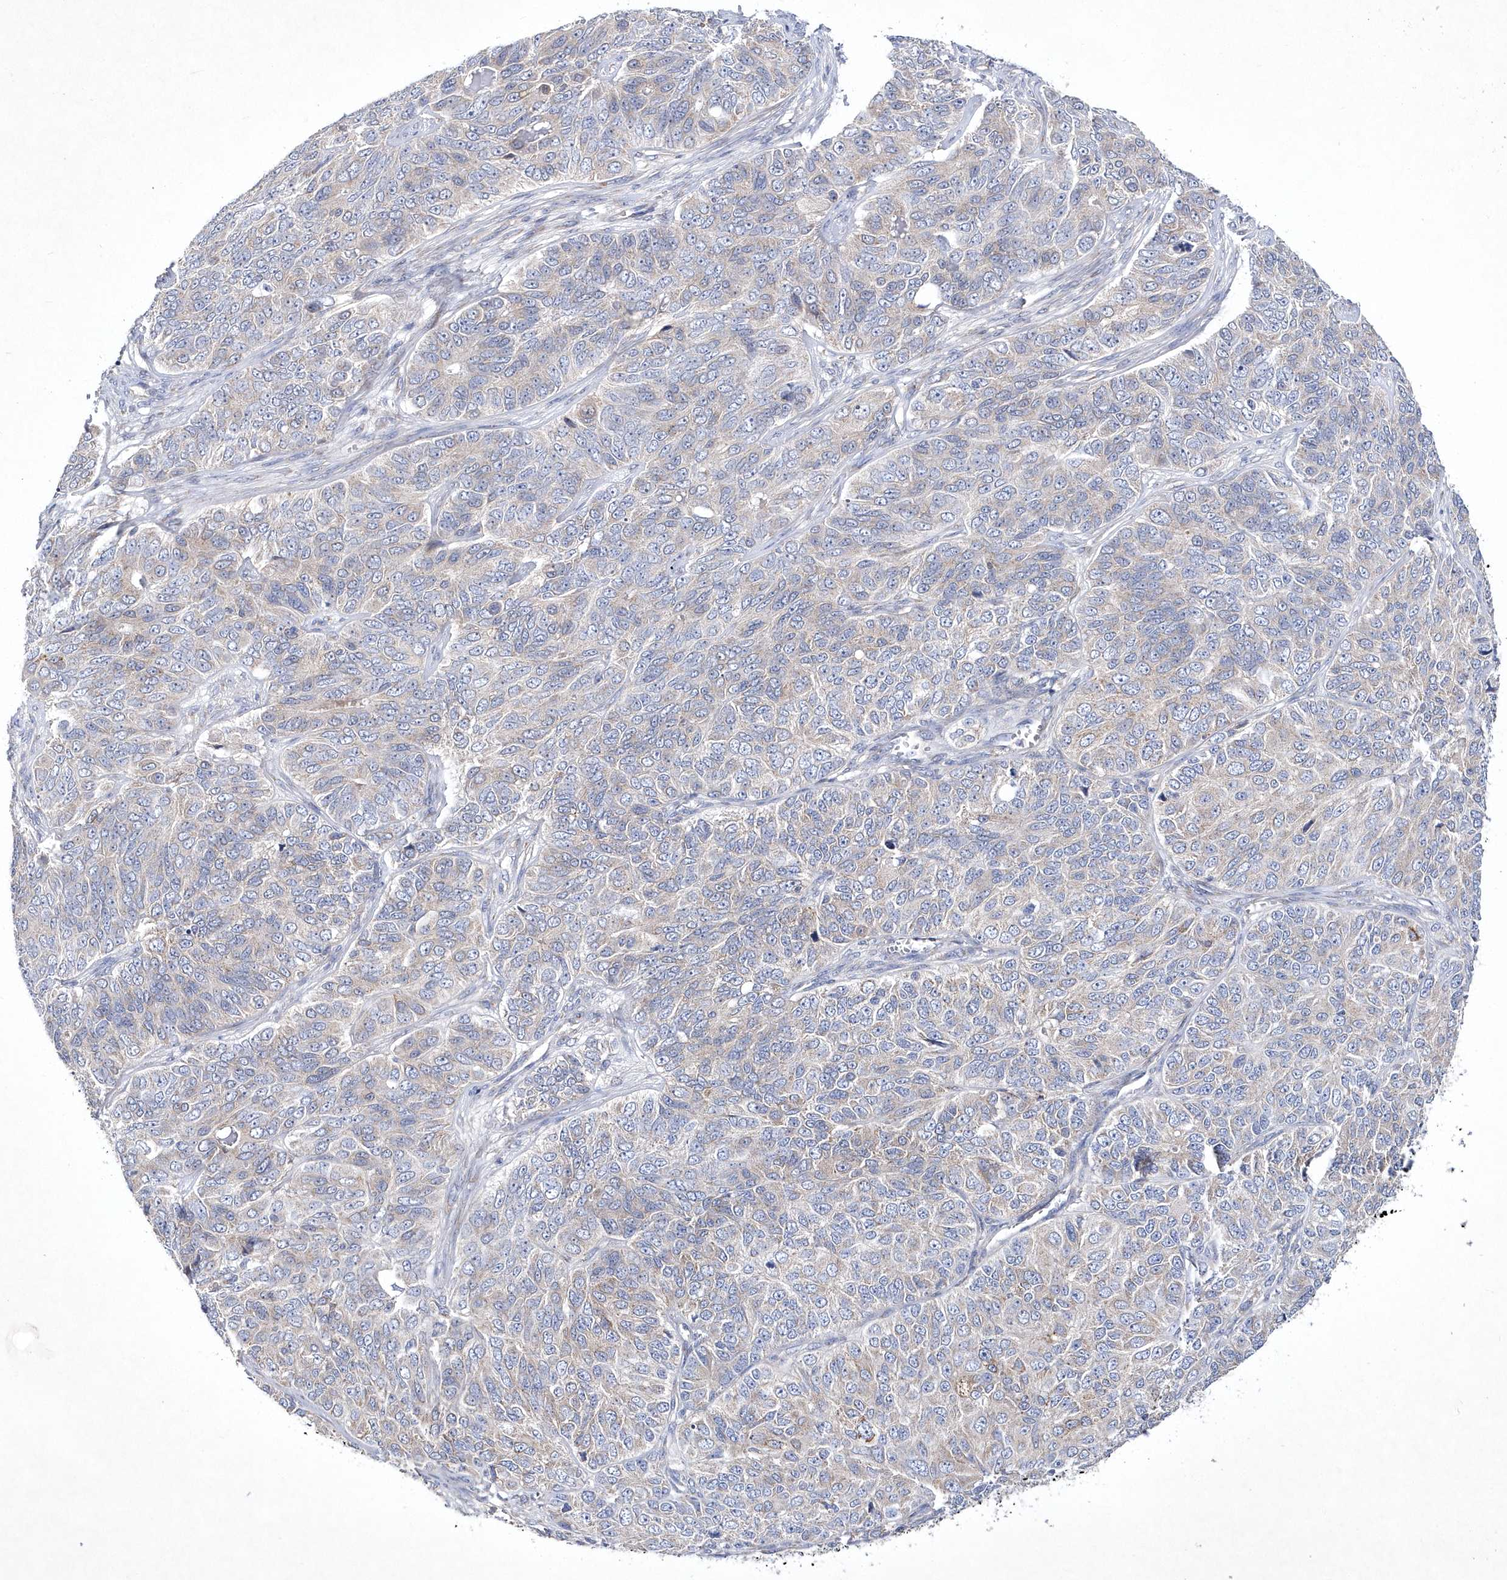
{"staining": {"intensity": "weak", "quantity": "<25%", "location": "cytoplasmic/membranous"}, "tissue": "ovarian cancer", "cell_type": "Tumor cells", "image_type": "cancer", "snomed": [{"axis": "morphology", "description": "Carcinoma, endometroid"}, {"axis": "topography", "description": "Ovary"}], "caption": "This is an immunohistochemistry (IHC) histopathology image of ovarian cancer (endometroid carcinoma). There is no expression in tumor cells.", "gene": "METTL8", "patient": {"sex": "female", "age": 51}}